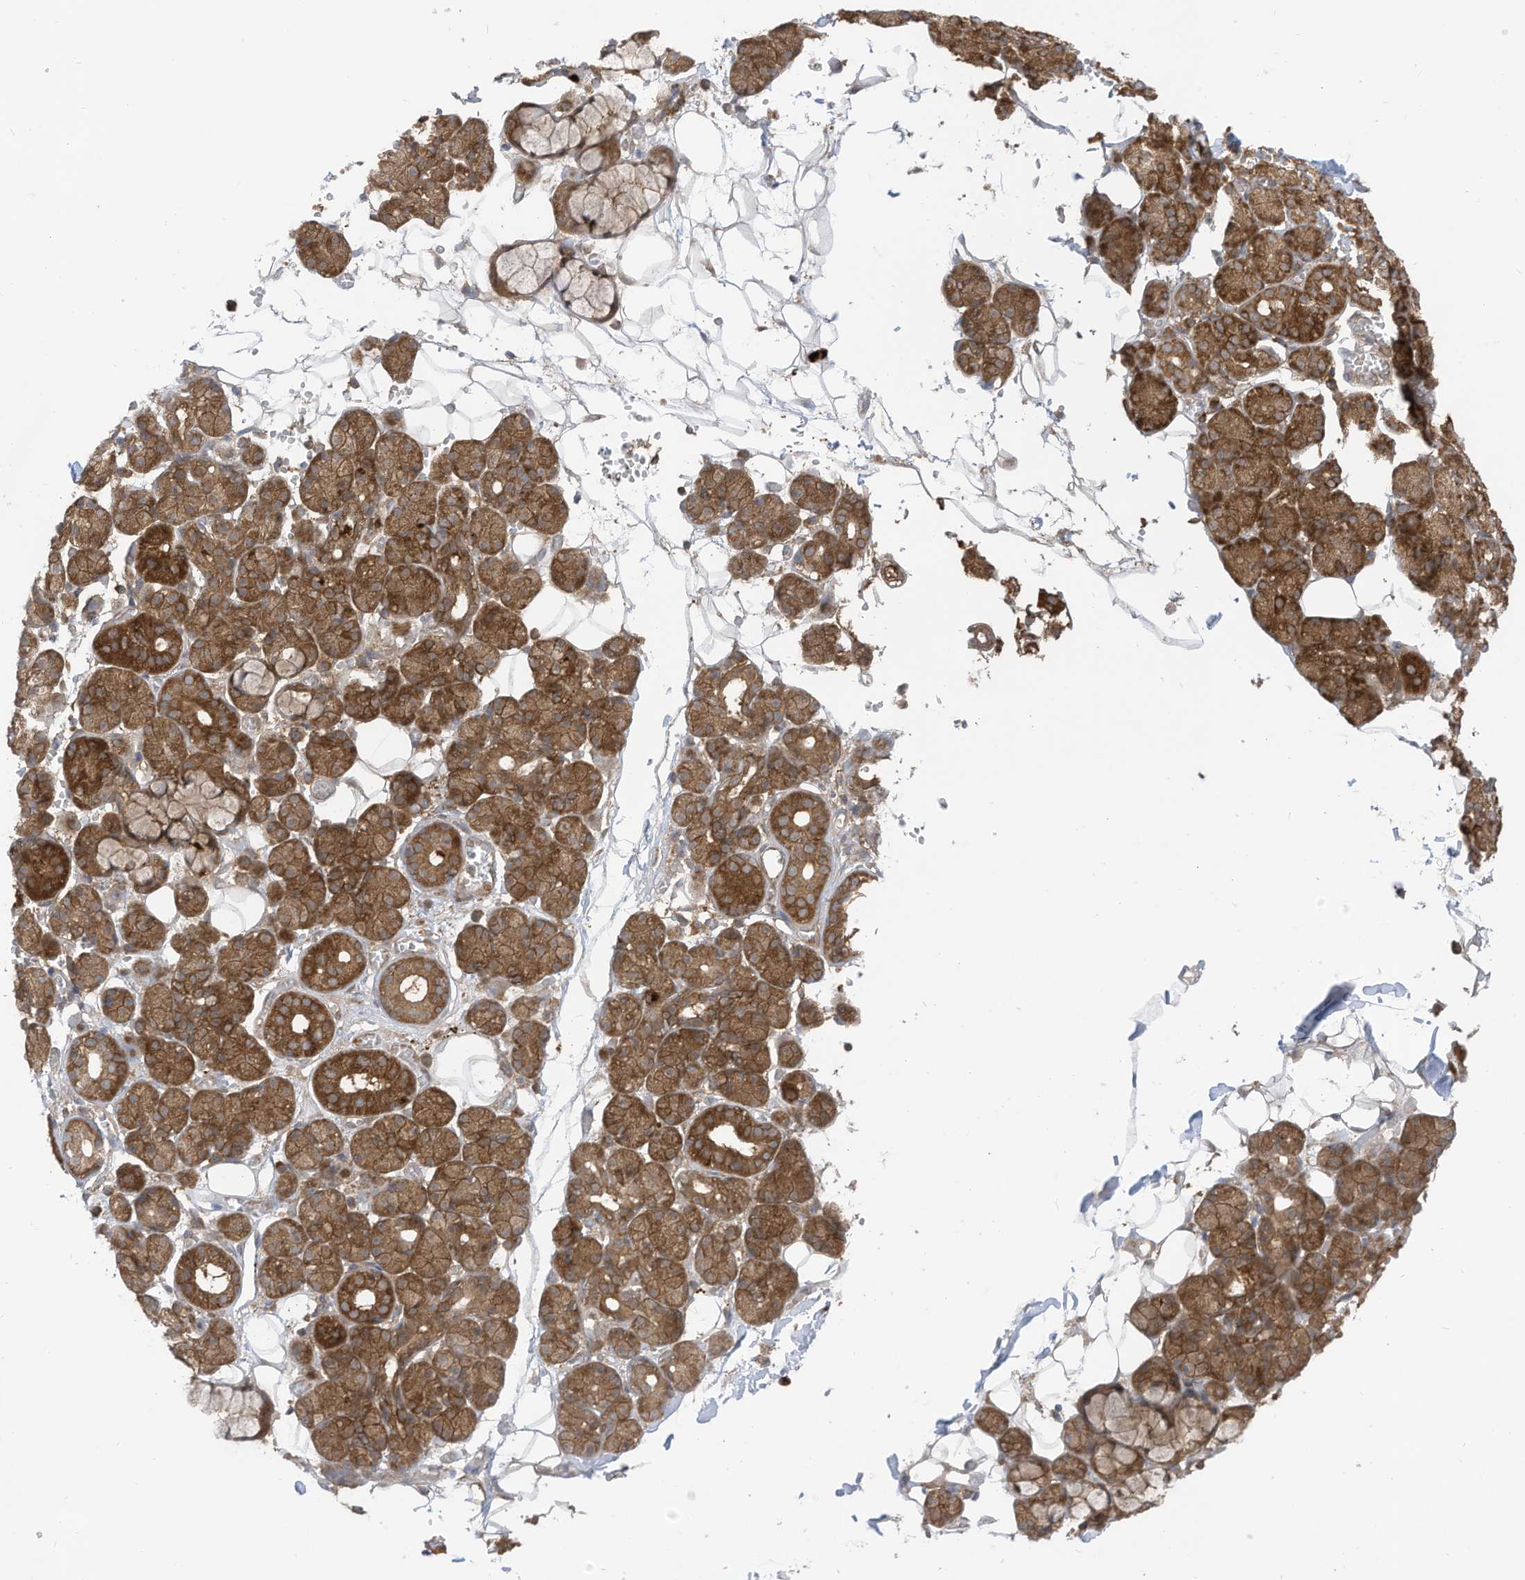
{"staining": {"intensity": "moderate", "quantity": ">75%", "location": "cytoplasmic/membranous"}, "tissue": "salivary gland", "cell_type": "Glandular cells", "image_type": "normal", "snomed": [{"axis": "morphology", "description": "Normal tissue, NOS"}, {"axis": "topography", "description": "Salivary gland"}], "caption": "Immunohistochemical staining of benign human salivary gland demonstrates moderate cytoplasmic/membranous protein staining in approximately >75% of glandular cells. The staining is performed using DAB (3,3'-diaminobenzidine) brown chromogen to label protein expression. The nuclei are counter-stained blue using hematoxylin.", "gene": "REPS1", "patient": {"sex": "male", "age": 63}}